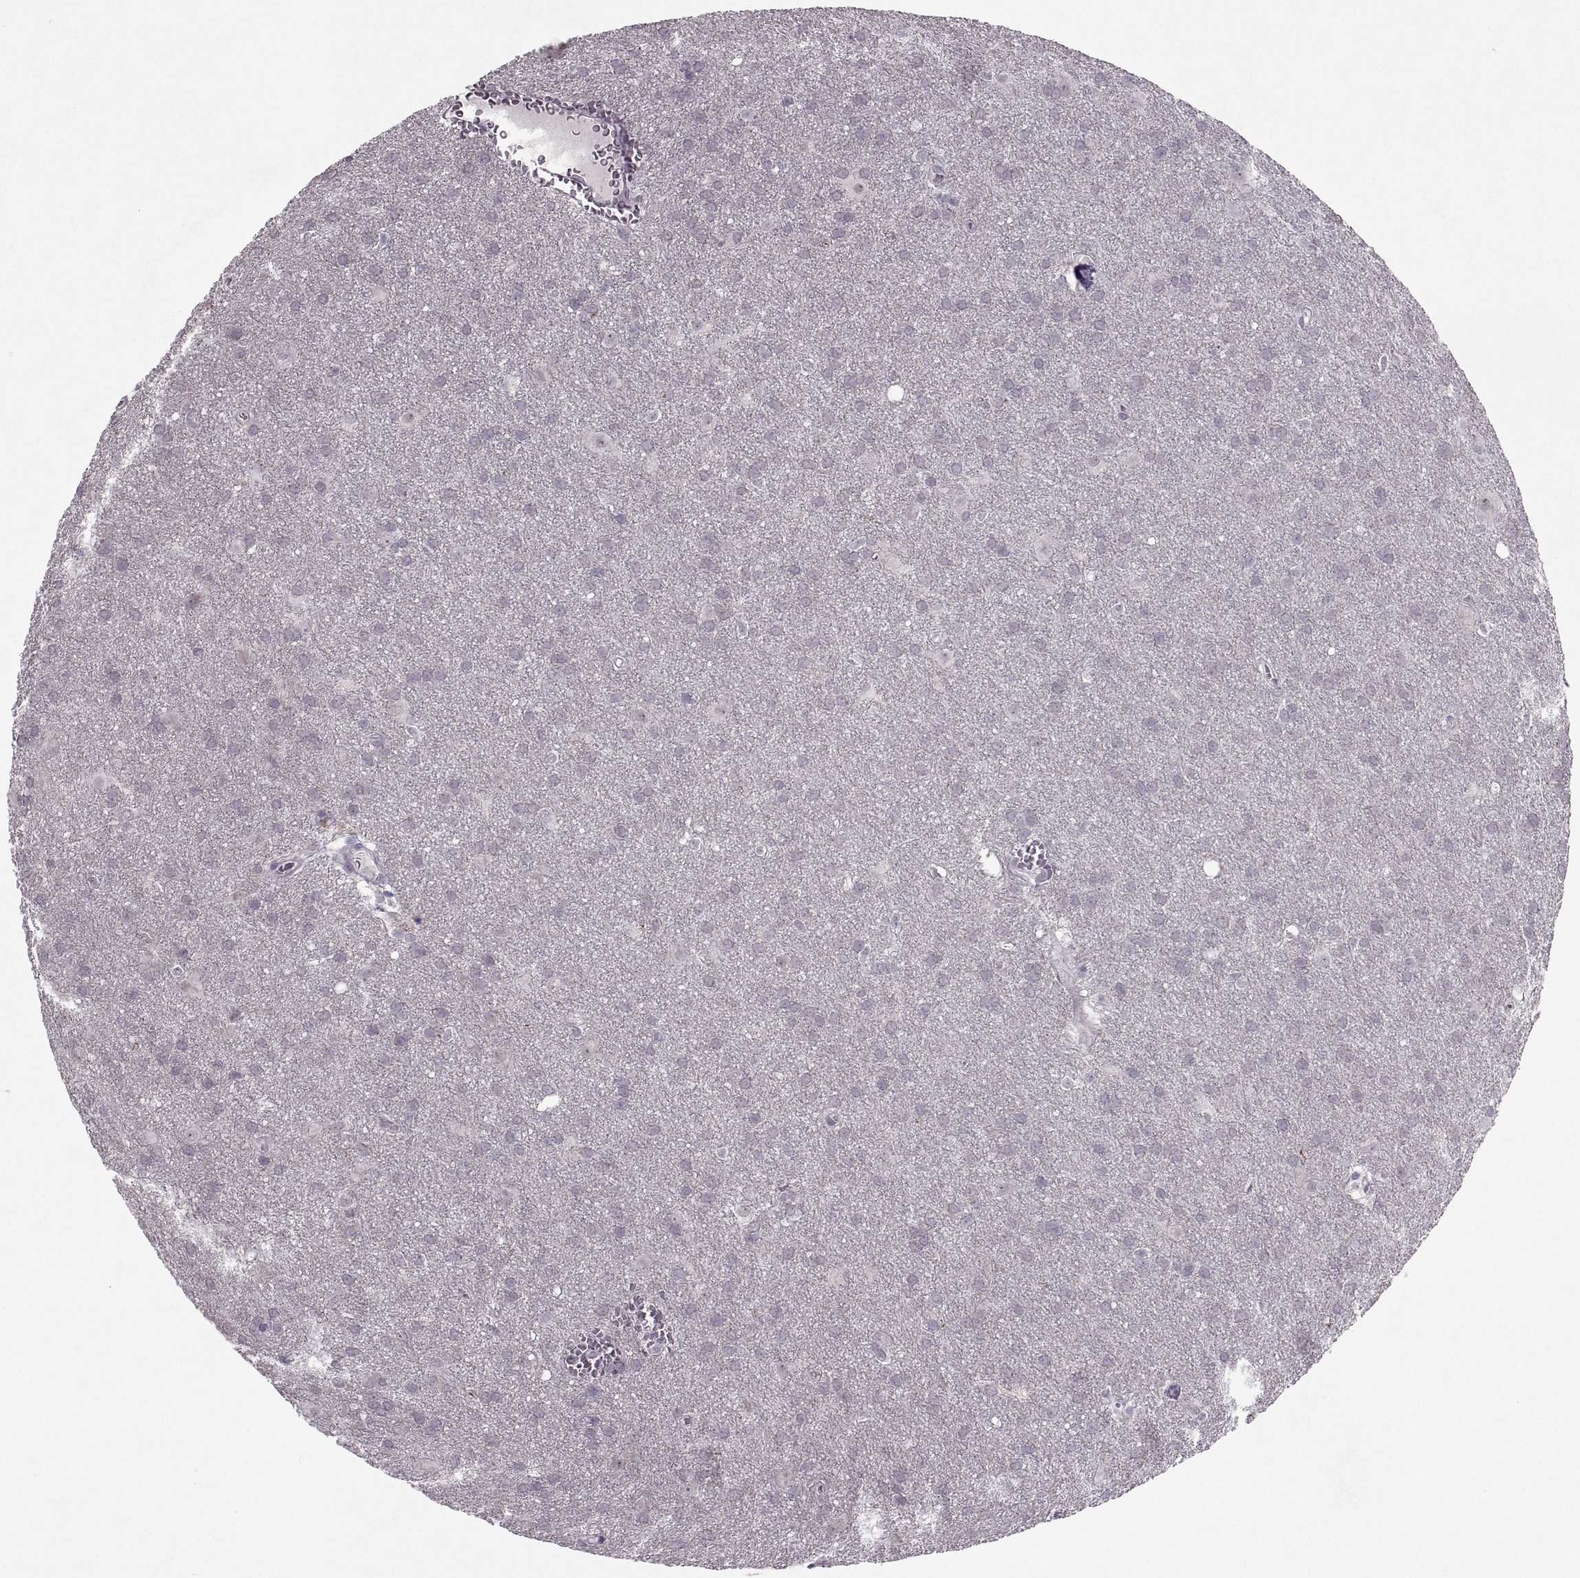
{"staining": {"intensity": "negative", "quantity": "none", "location": "none"}, "tissue": "glioma", "cell_type": "Tumor cells", "image_type": "cancer", "snomed": [{"axis": "morphology", "description": "Glioma, malignant, Low grade"}, {"axis": "topography", "description": "Brain"}], "caption": "A micrograph of glioma stained for a protein displays no brown staining in tumor cells.", "gene": "MGAT4D", "patient": {"sex": "male", "age": 58}}